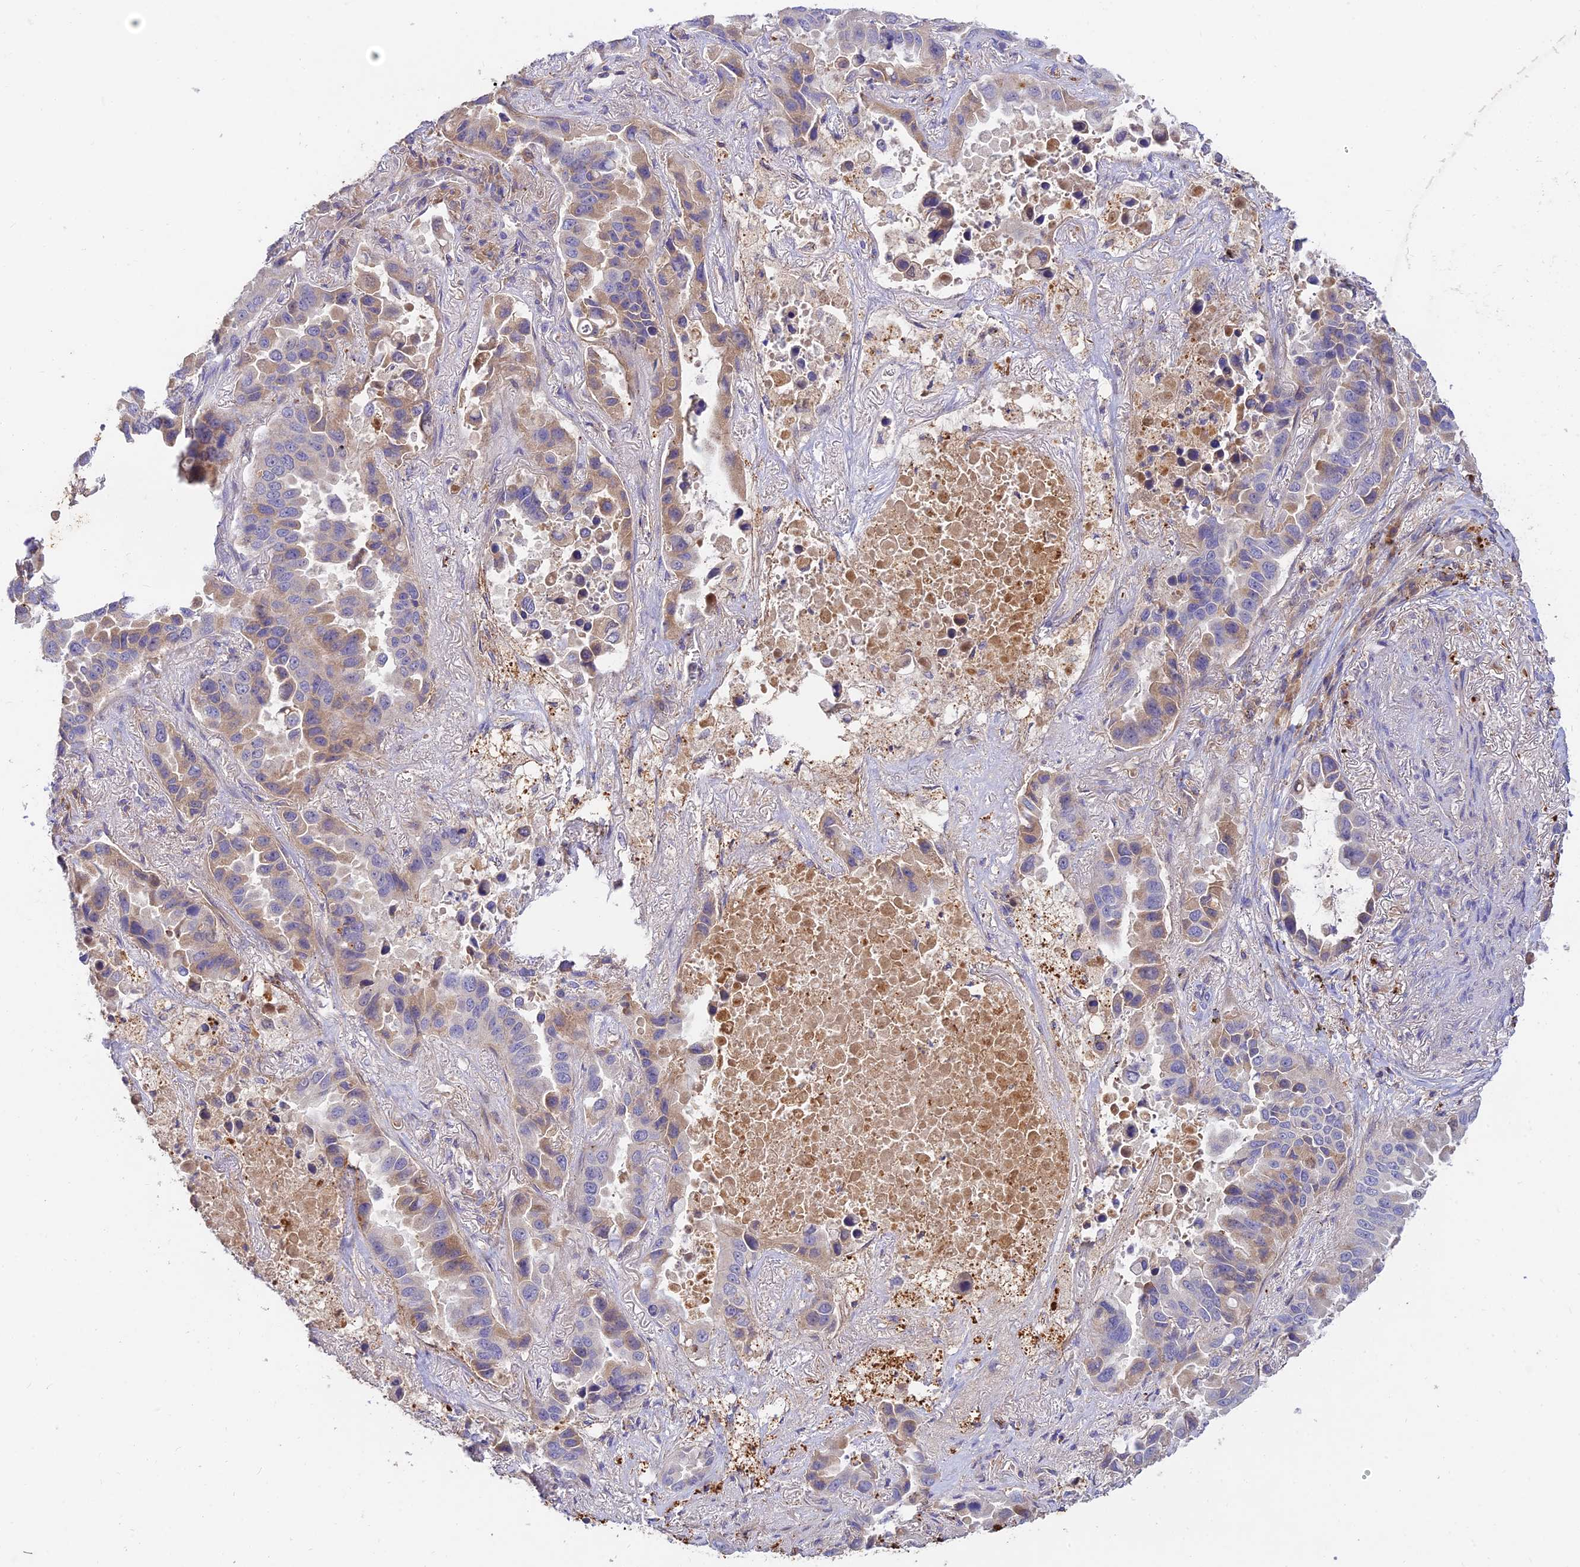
{"staining": {"intensity": "weak", "quantity": "25%-75%", "location": "cytoplasmic/membranous"}, "tissue": "lung cancer", "cell_type": "Tumor cells", "image_type": "cancer", "snomed": [{"axis": "morphology", "description": "Adenocarcinoma, NOS"}, {"axis": "topography", "description": "Lung"}], "caption": "Immunohistochemistry (IHC) (DAB (3,3'-diaminobenzidine)) staining of adenocarcinoma (lung) displays weak cytoplasmic/membranous protein positivity in about 25%-75% of tumor cells. The staining is performed using DAB brown chromogen to label protein expression. The nuclei are counter-stained blue using hematoxylin.", "gene": "ACSM5", "patient": {"sex": "male", "age": 64}}